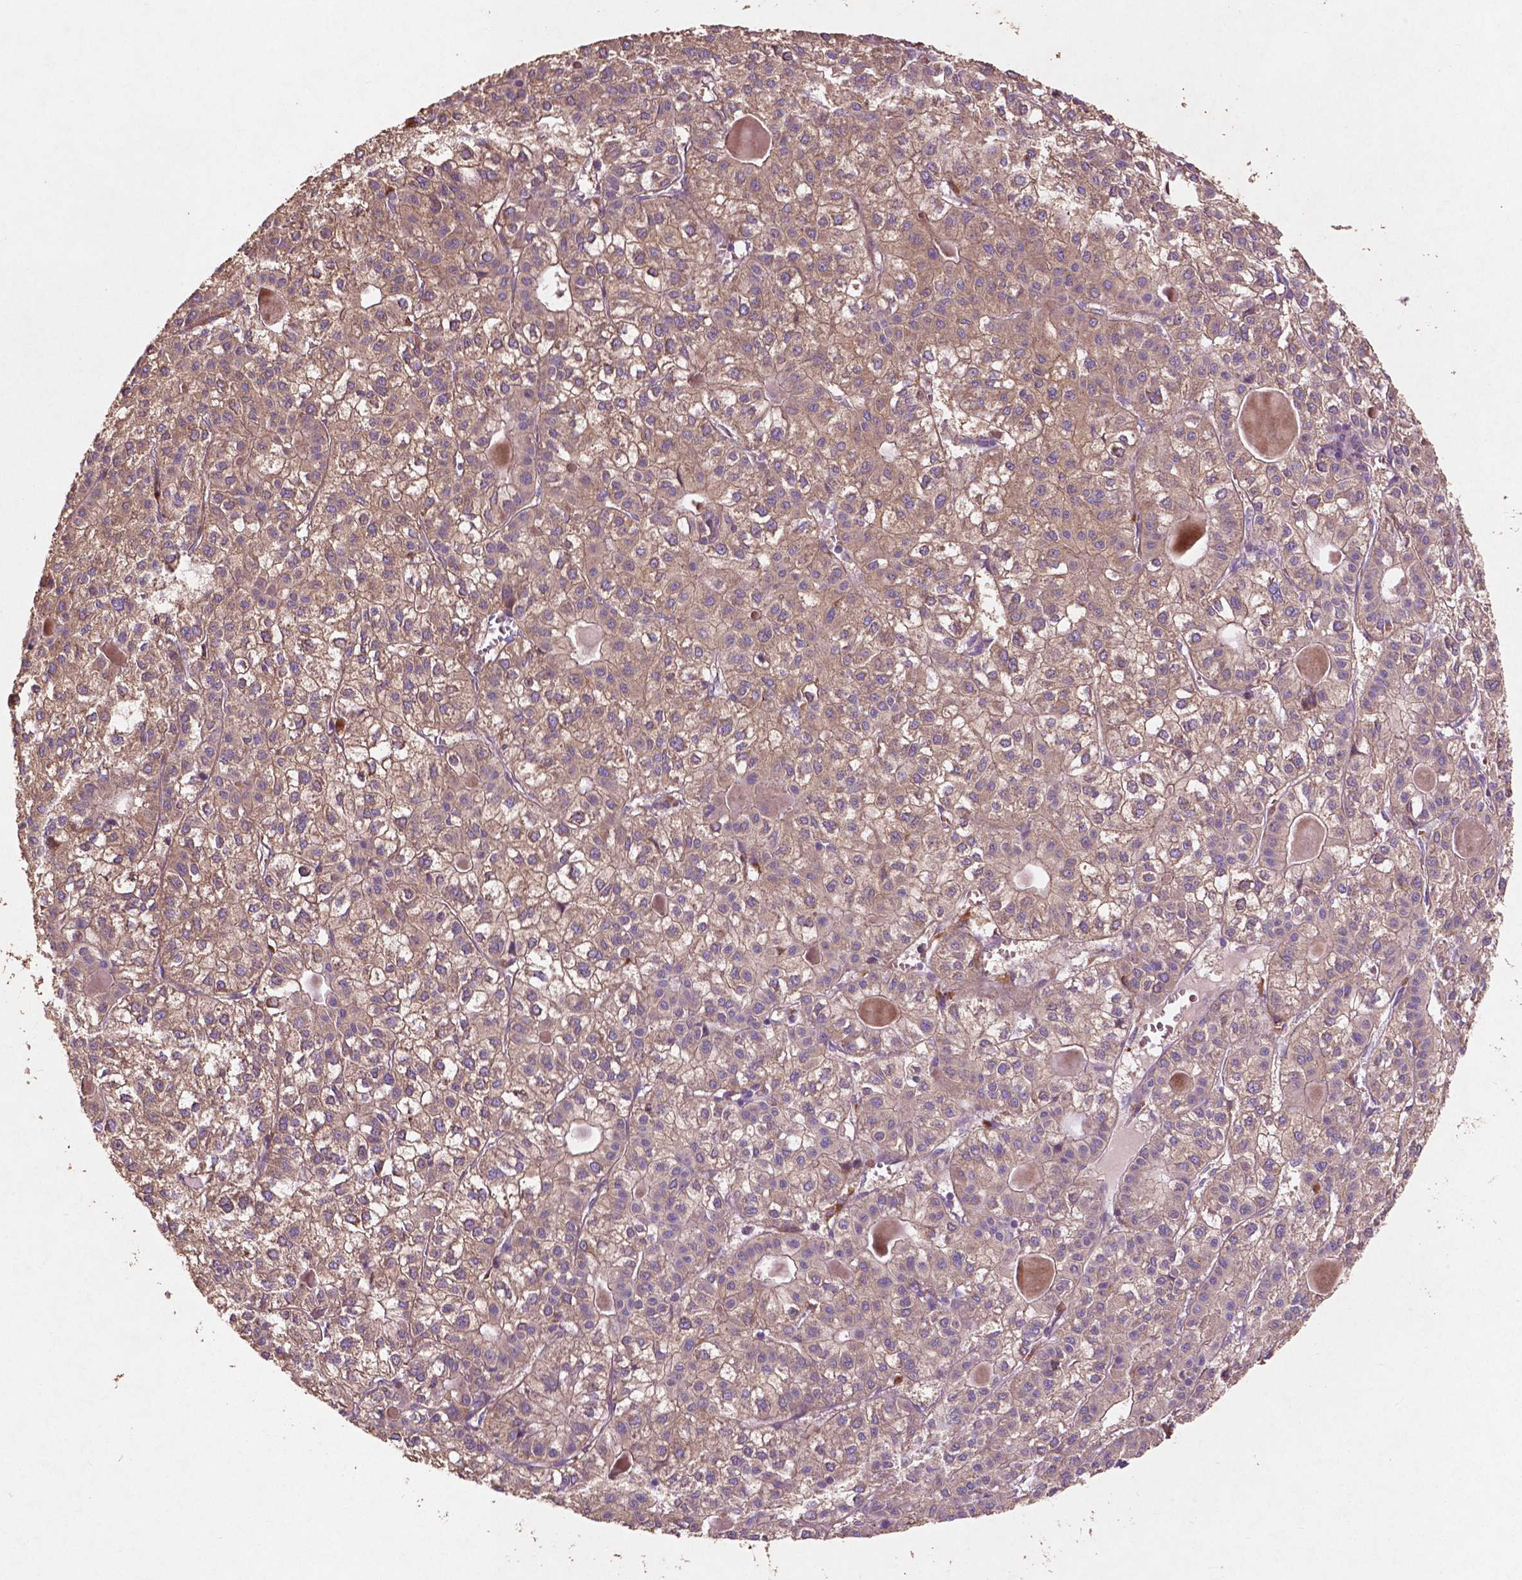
{"staining": {"intensity": "moderate", "quantity": "25%-75%", "location": "cytoplasmic/membranous"}, "tissue": "liver cancer", "cell_type": "Tumor cells", "image_type": "cancer", "snomed": [{"axis": "morphology", "description": "Carcinoma, Hepatocellular, NOS"}, {"axis": "topography", "description": "Liver"}], "caption": "Protein expression analysis of human liver cancer reveals moderate cytoplasmic/membranous expression in about 25%-75% of tumor cells.", "gene": "MBTPS1", "patient": {"sex": "female", "age": 43}}